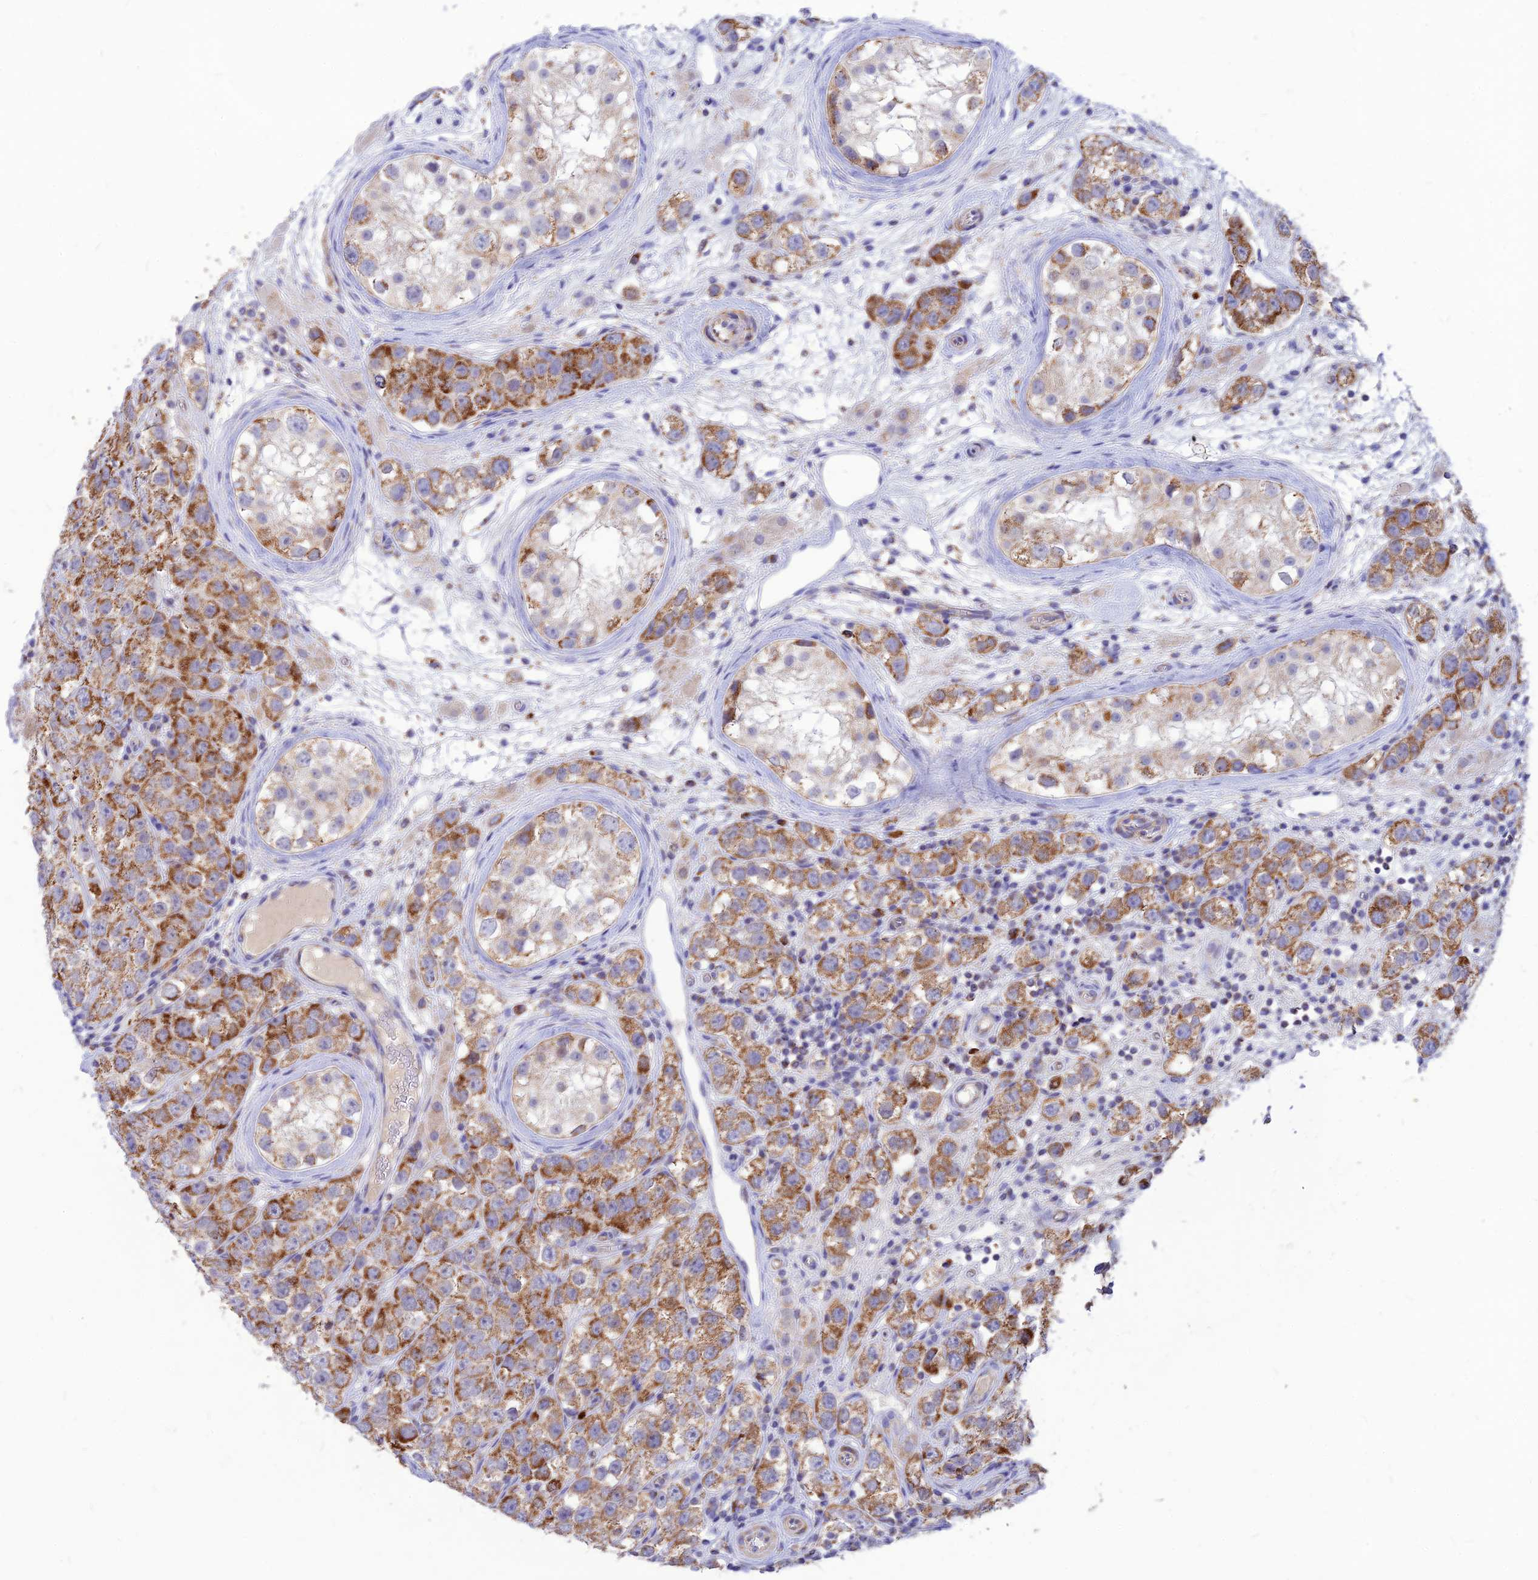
{"staining": {"intensity": "moderate", "quantity": ">75%", "location": "cytoplasmic/membranous"}, "tissue": "testis cancer", "cell_type": "Tumor cells", "image_type": "cancer", "snomed": [{"axis": "morphology", "description": "Seminoma, NOS"}, {"axis": "topography", "description": "Testis"}], "caption": "Immunohistochemistry (DAB) staining of human testis cancer (seminoma) reveals moderate cytoplasmic/membranous protein positivity in approximately >75% of tumor cells.", "gene": "ECI1", "patient": {"sex": "male", "age": 28}}